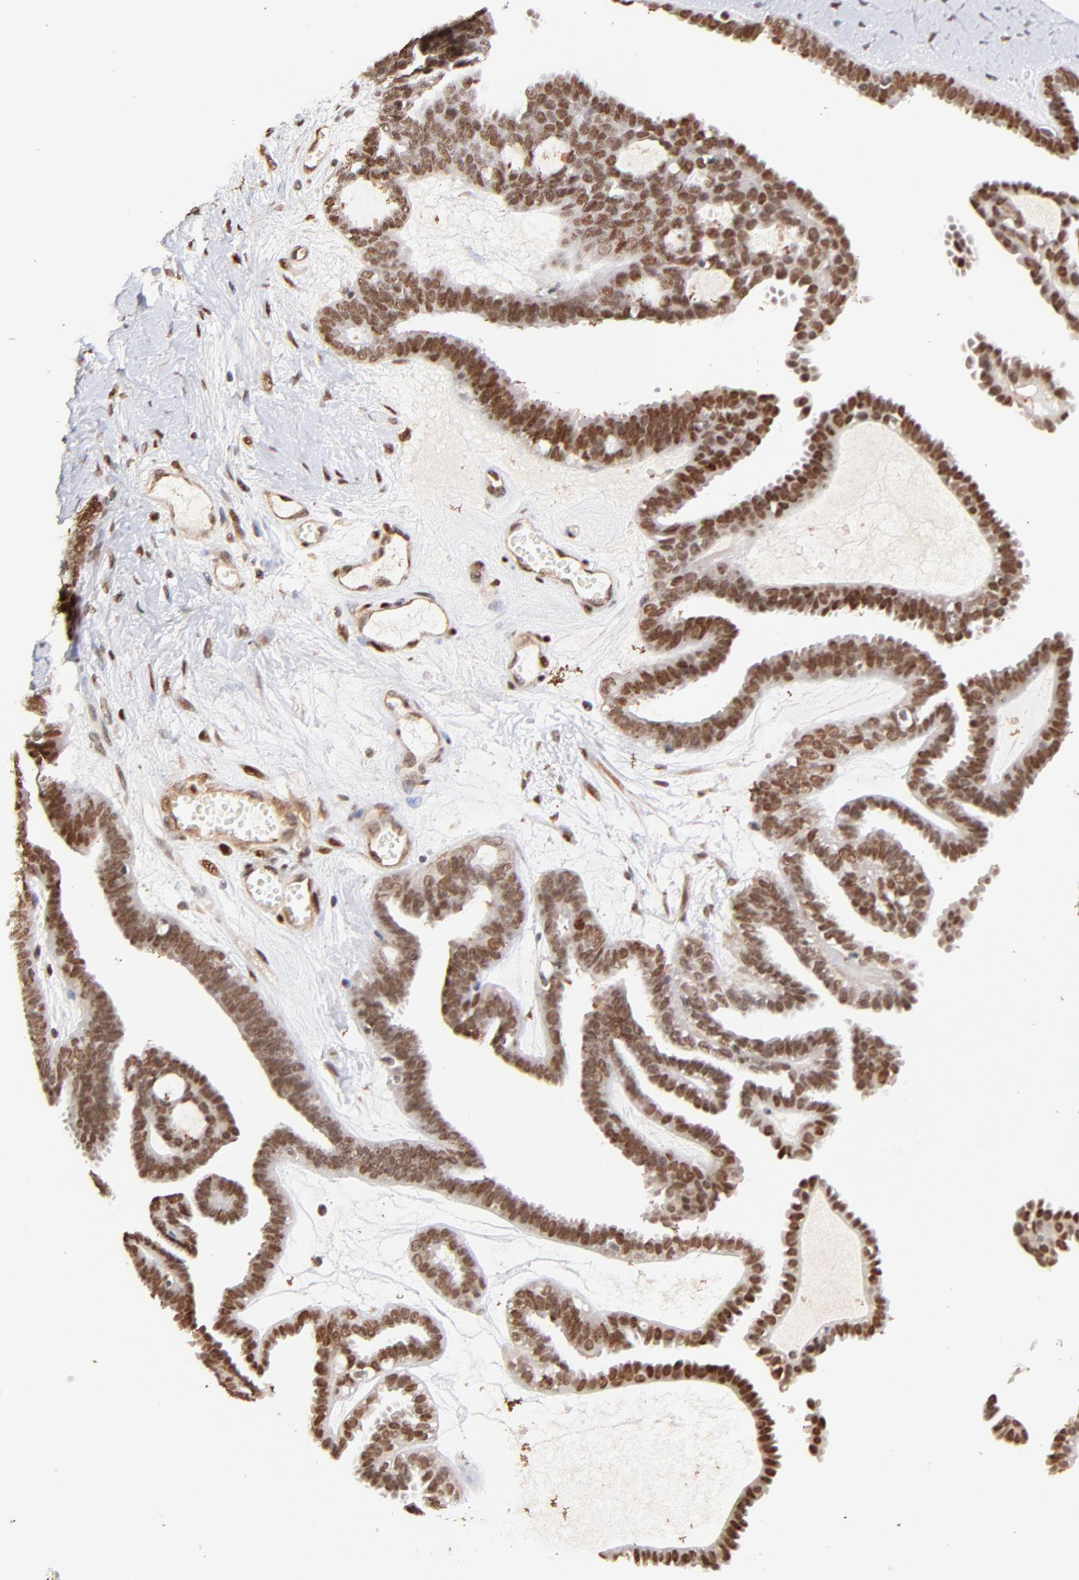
{"staining": {"intensity": "moderate", "quantity": ">75%", "location": "nuclear"}, "tissue": "ovarian cancer", "cell_type": "Tumor cells", "image_type": "cancer", "snomed": [{"axis": "morphology", "description": "Cystadenocarcinoma, serous, NOS"}, {"axis": "topography", "description": "Ovary"}], "caption": "Ovarian cancer (serous cystadenocarcinoma) was stained to show a protein in brown. There is medium levels of moderate nuclear expression in about >75% of tumor cells.", "gene": "ZFP92", "patient": {"sex": "female", "age": 71}}